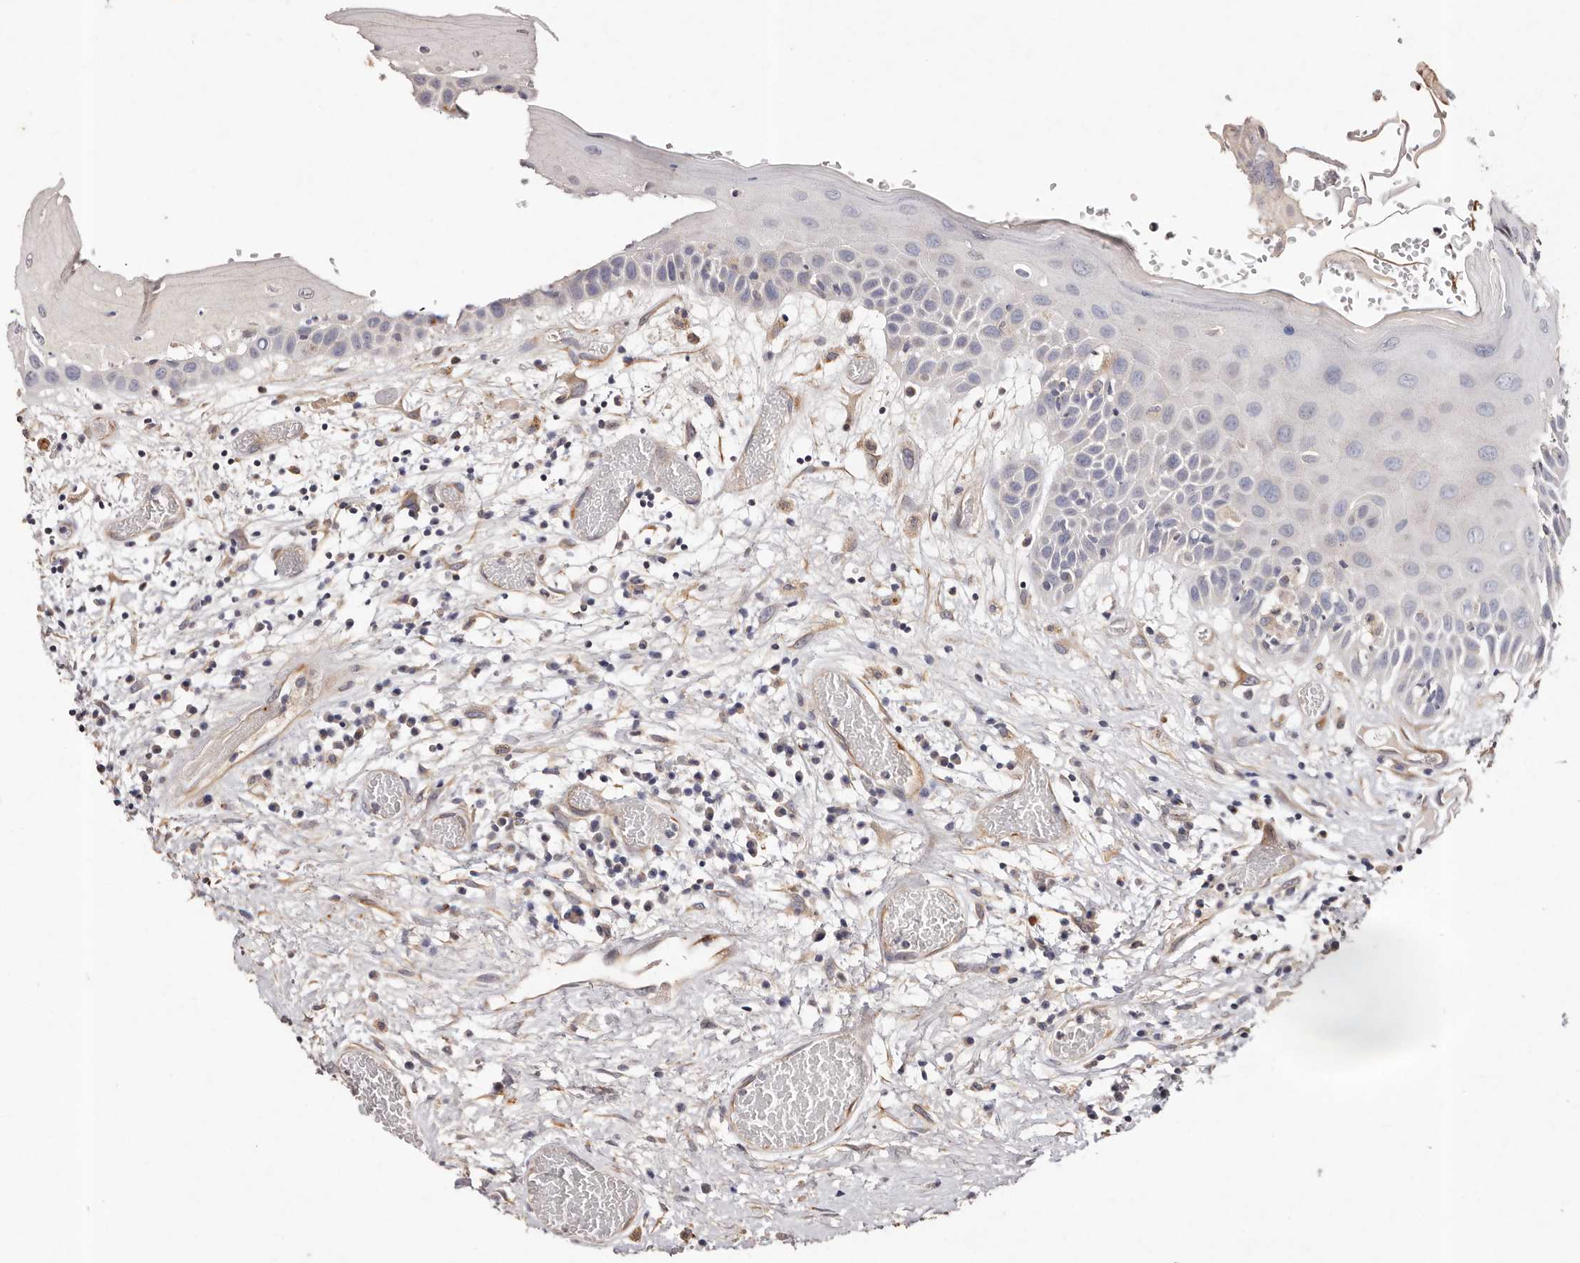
{"staining": {"intensity": "negative", "quantity": "none", "location": "none"}, "tissue": "oral mucosa", "cell_type": "Squamous epithelial cells", "image_type": "normal", "snomed": [{"axis": "morphology", "description": "Normal tissue, NOS"}, {"axis": "topography", "description": "Oral tissue"}], "caption": "Micrograph shows no protein expression in squamous epithelial cells of benign oral mucosa.", "gene": "THBS3", "patient": {"sex": "female", "age": 76}}